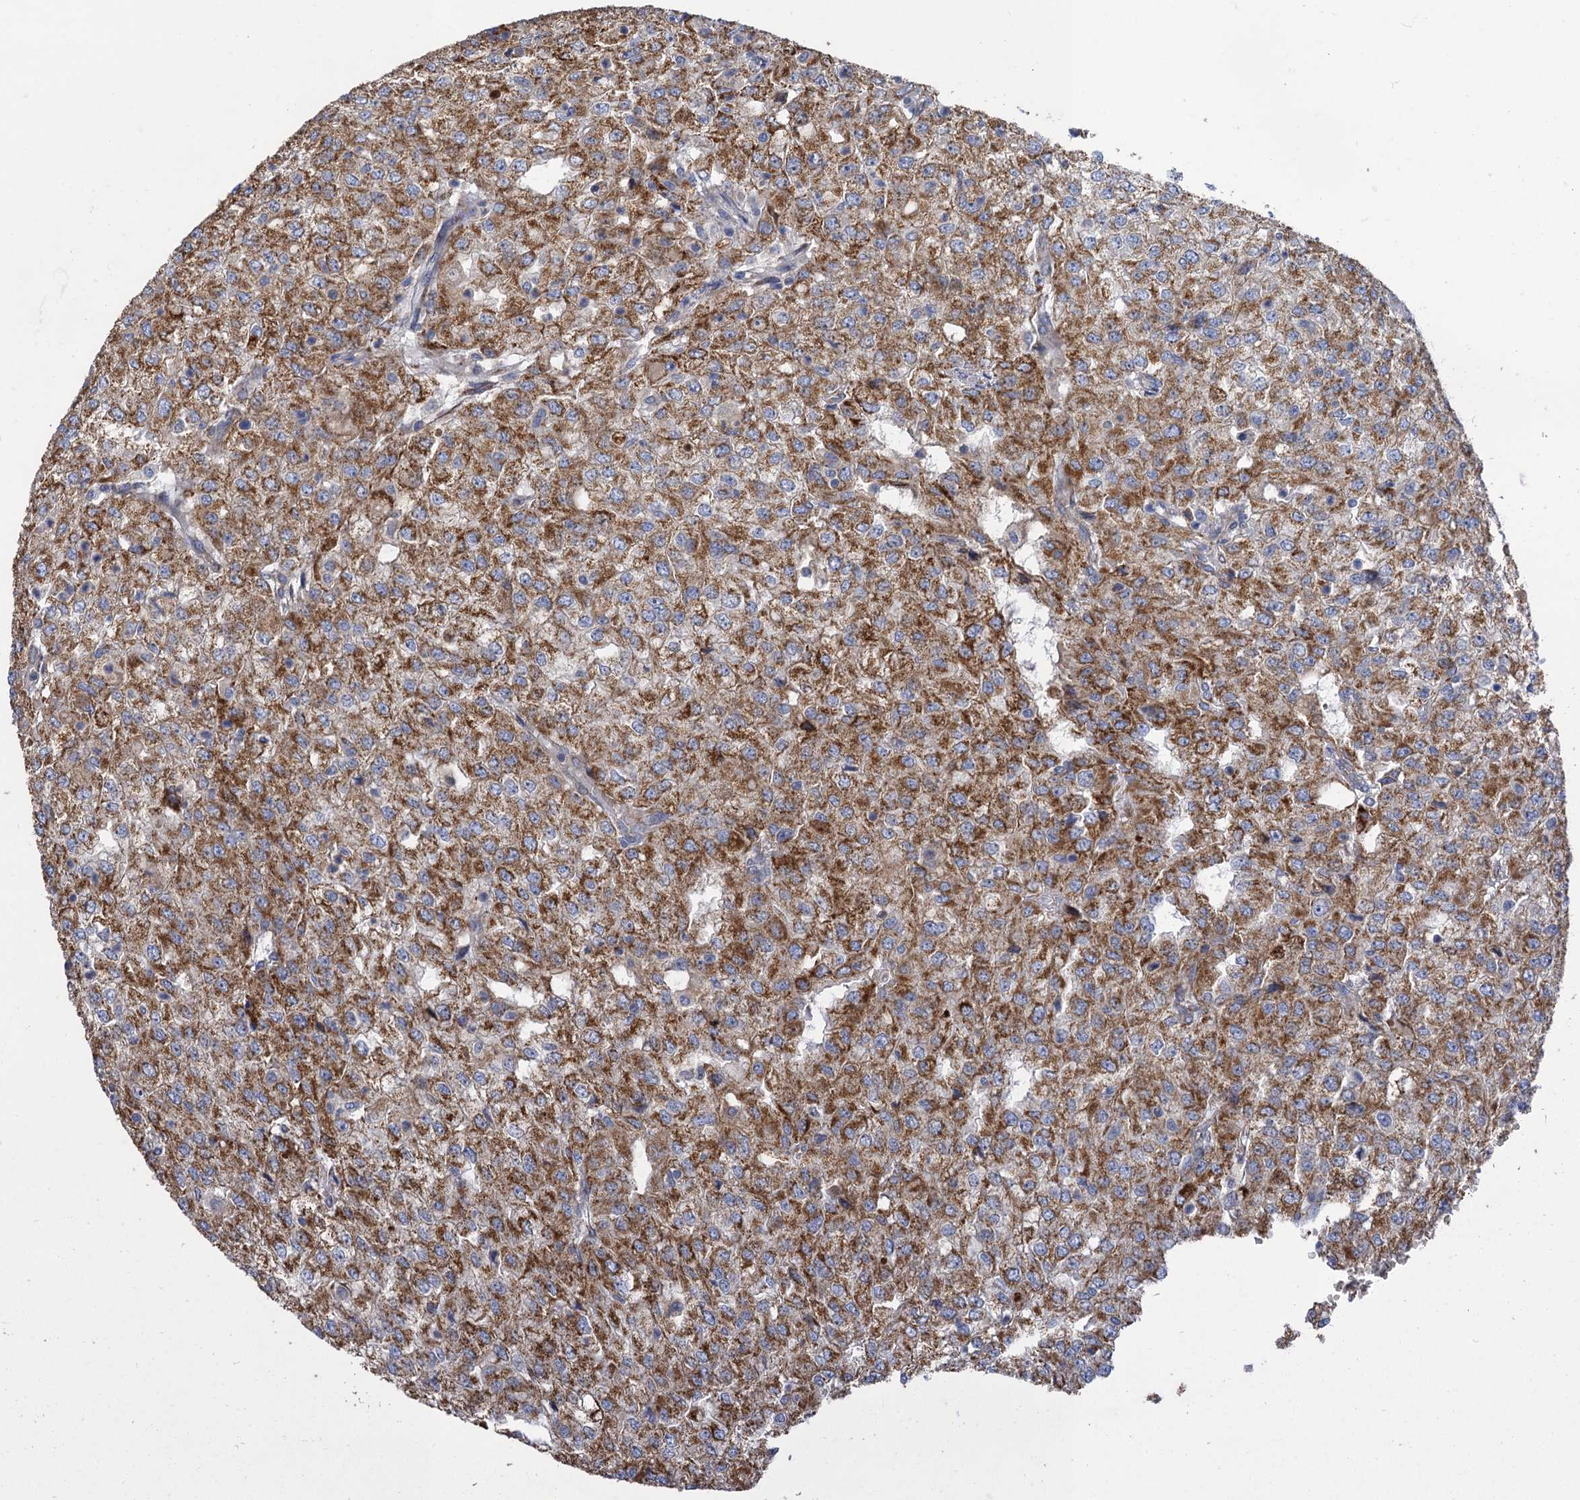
{"staining": {"intensity": "moderate", "quantity": ">75%", "location": "cytoplasmic/membranous"}, "tissue": "renal cancer", "cell_type": "Tumor cells", "image_type": "cancer", "snomed": [{"axis": "morphology", "description": "Adenocarcinoma, NOS"}, {"axis": "topography", "description": "Kidney"}], "caption": "Immunohistochemistry (DAB) staining of human renal cancer displays moderate cytoplasmic/membranous protein expression in about >75% of tumor cells.", "gene": "GCSH", "patient": {"sex": "female", "age": 54}}